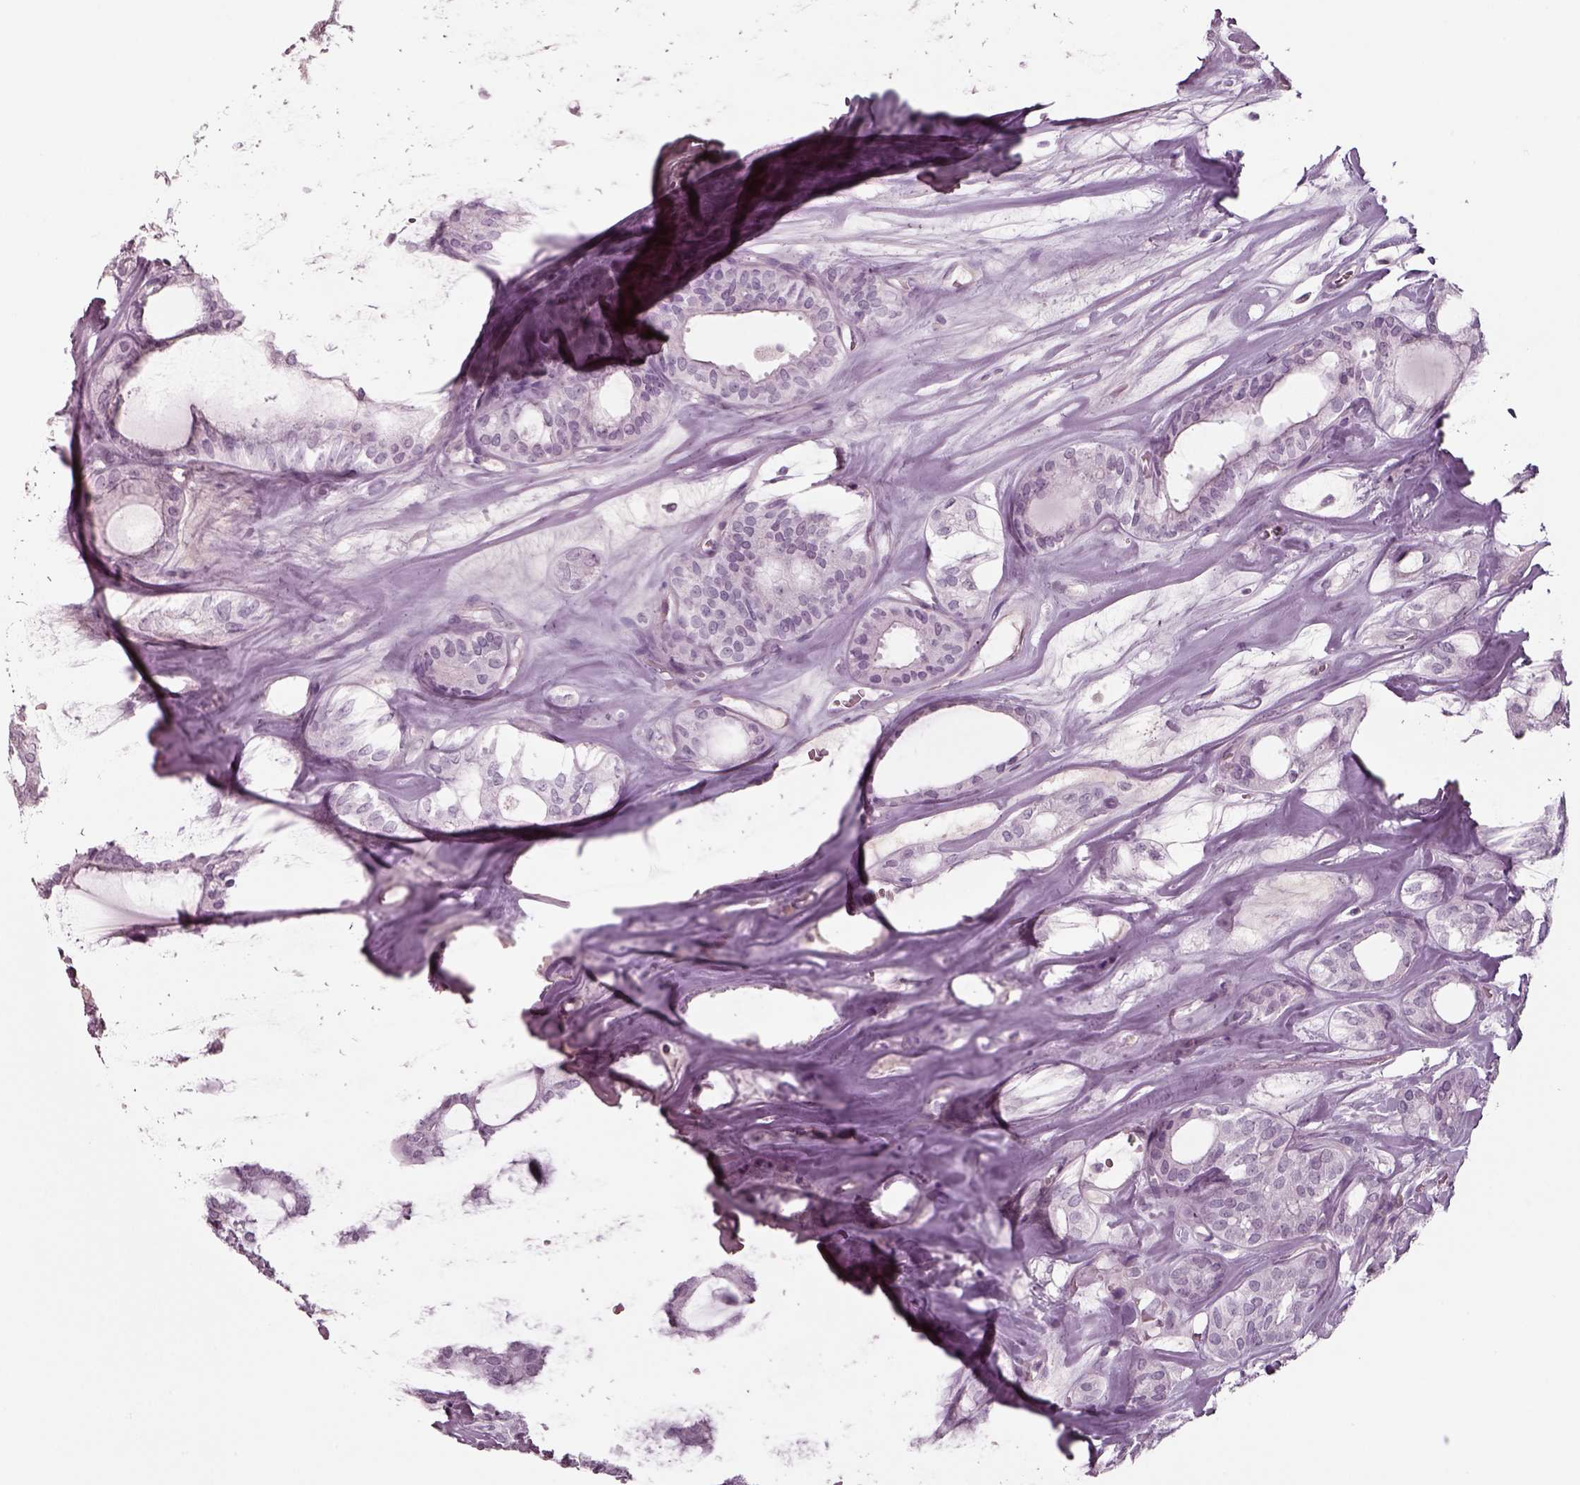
{"staining": {"intensity": "negative", "quantity": "none", "location": "none"}, "tissue": "thyroid cancer", "cell_type": "Tumor cells", "image_type": "cancer", "snomed": [{"axis": "morphology", "description": "Follicular adenoma carcinoma, NOS"}, {"axis": "topography", "description": "Thyroid gland"}], "caption": "Follicular adenoma carcinoma (thyroid) was stained to show a protein in brown. There is no significant expression in tumor cells.", "gene": "SEPTIN14", "patient": {"sex": "male", "age": 75}}